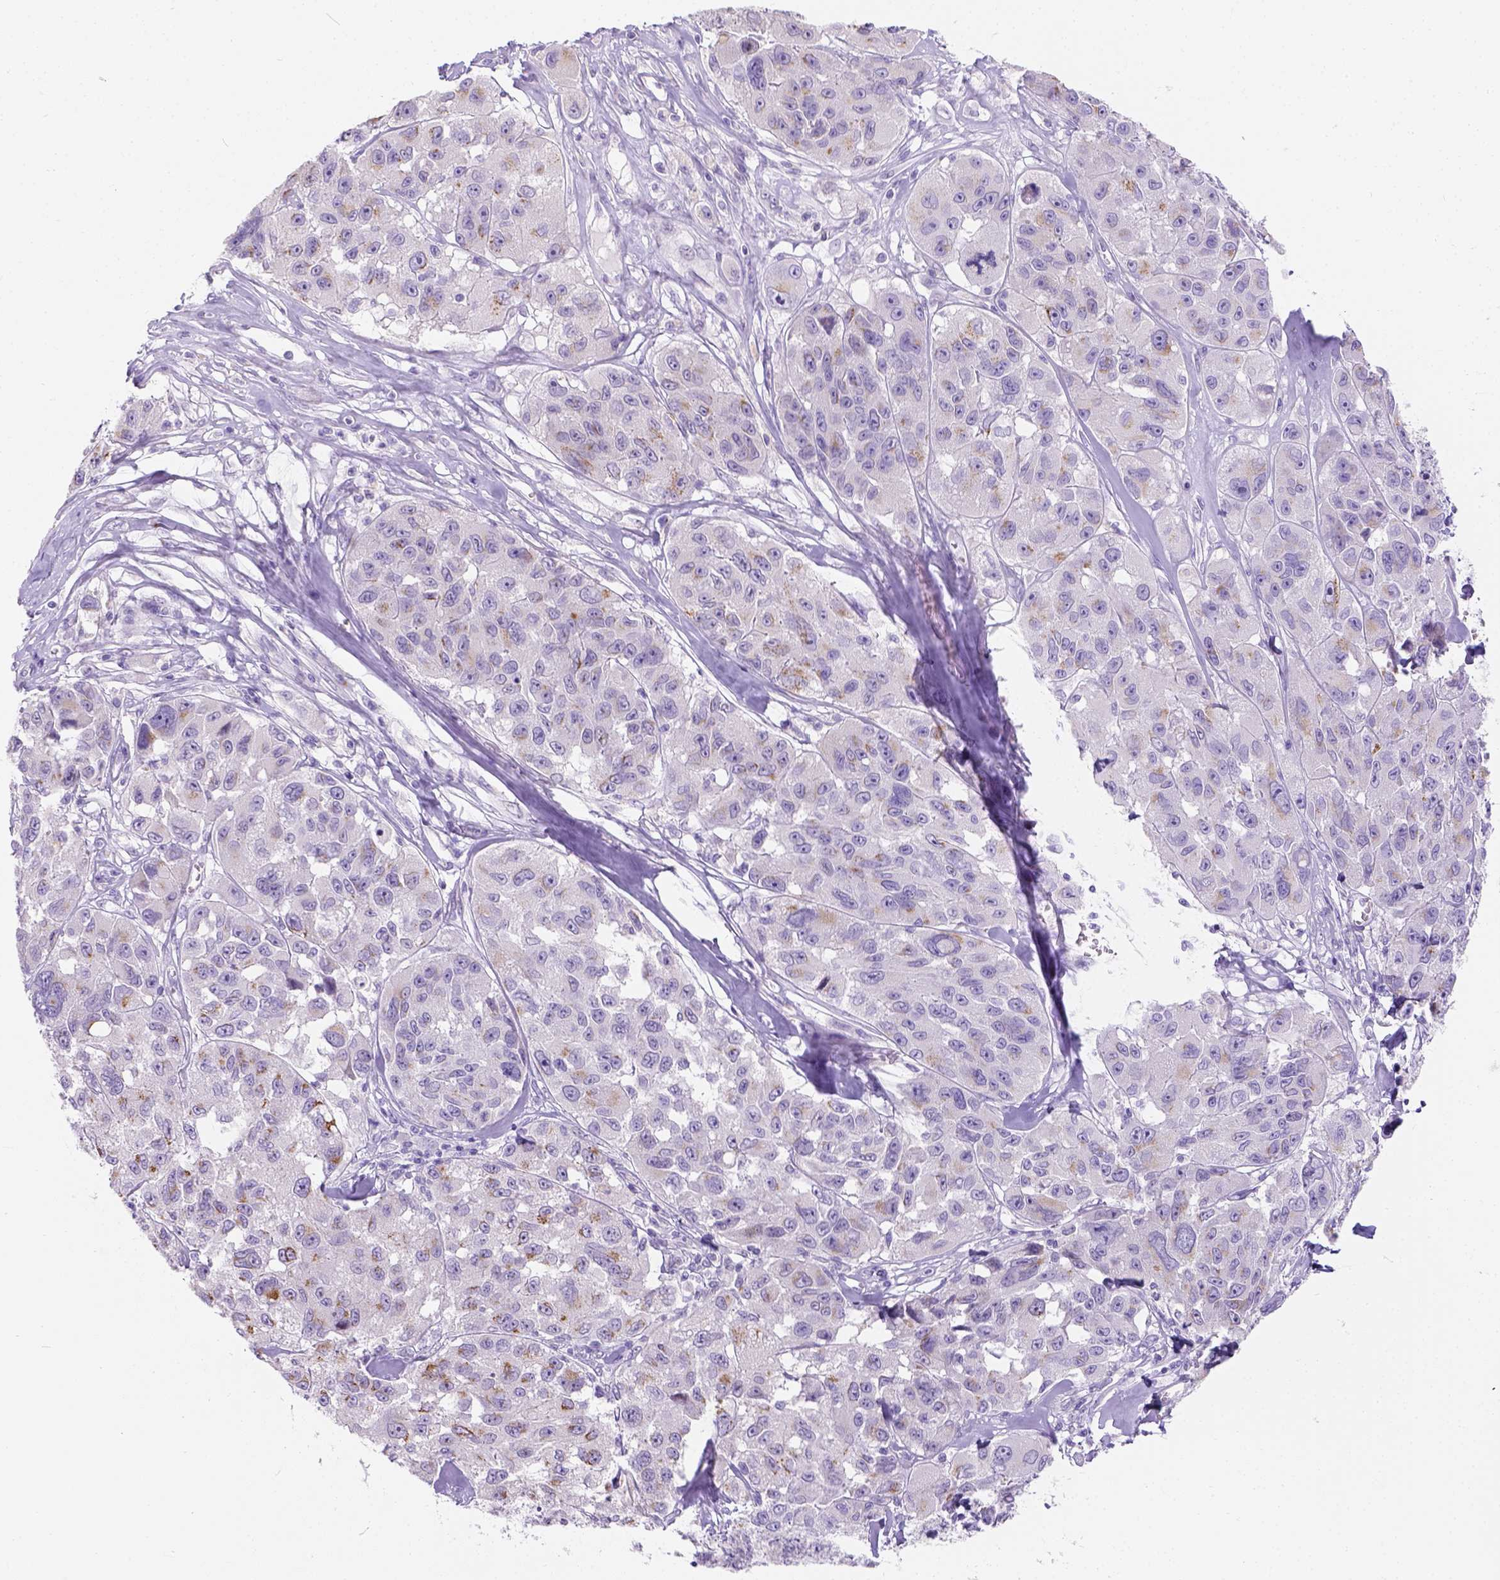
{"staining": {"intensity": "weak", "quantity": "25%-75%", "location": "cytoplasmic/membranous"}, "tissue": "melanoma", "cell_type": "Tumor cells", "image_type": "cancer", "snomed": [{"axis": "morphology", "description": "Malignant melanoma, NOS"}, {"axis": "topography", "description": "Skin"}], "caption": "Malignant melanoma stained with a protein marker shows weak staining in tumor cells.", "gene": "PHF7", "patient": {"sex": "female", "age": 66}}